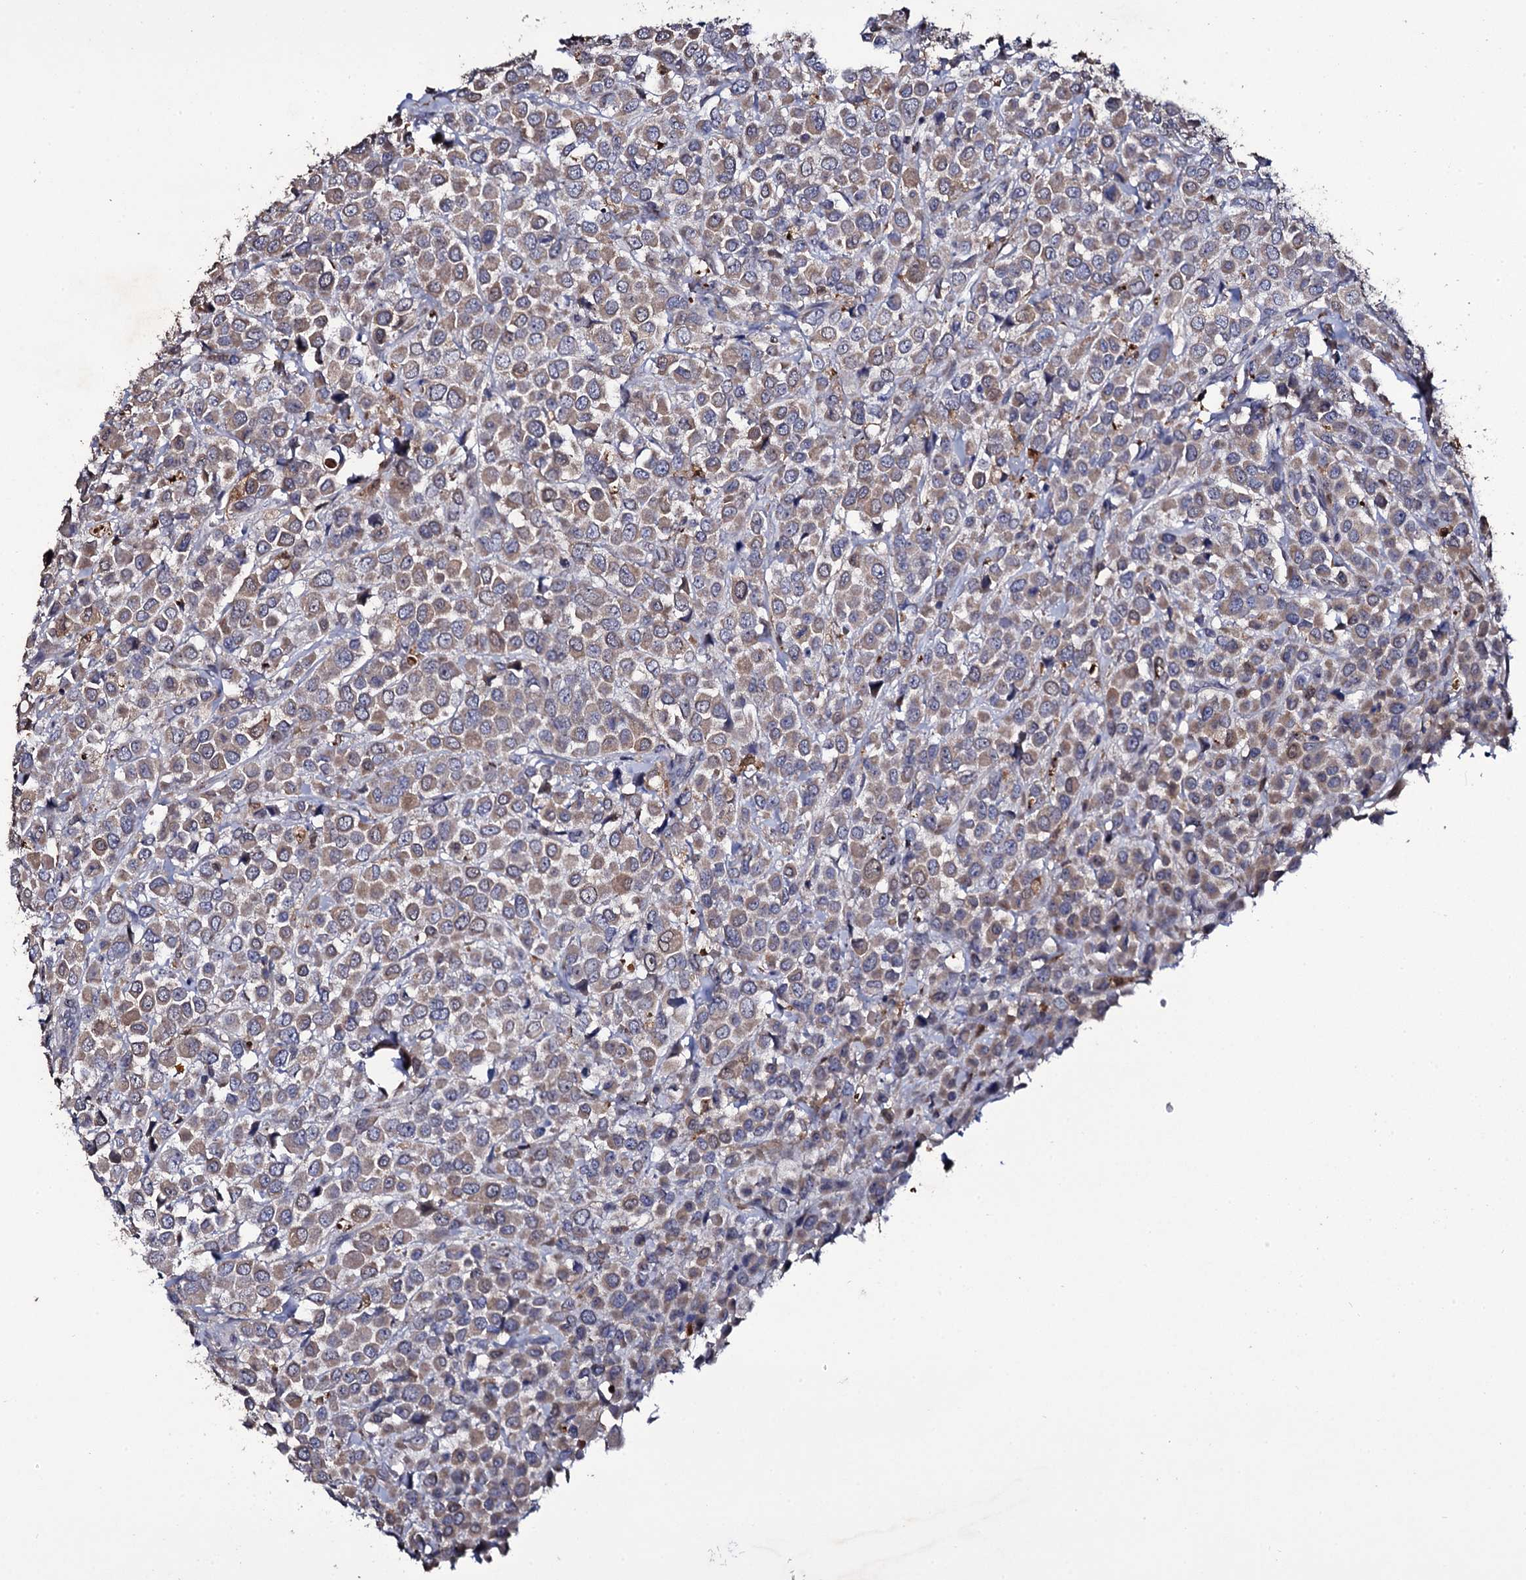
{"staining": {"intensity": "weak", "quantity": ">75%", "location": "cytoplasmic/membranous"}, "tissue": "breast cancer", "cell_type": "Tumor cells", "image_type": "cancer", "snomed": [{"axis": "morphology", "description": "Duct carcinoma"}, {"axis": "topography", "description": "Breast"}], "caption": "The image displays a brown stain indicating the presence of a protein in the cytoplasmic/membranous of tumor cells in breast cancer.", "gene": "CRYL1", "patient": {"sex": "female", "age": 61}}